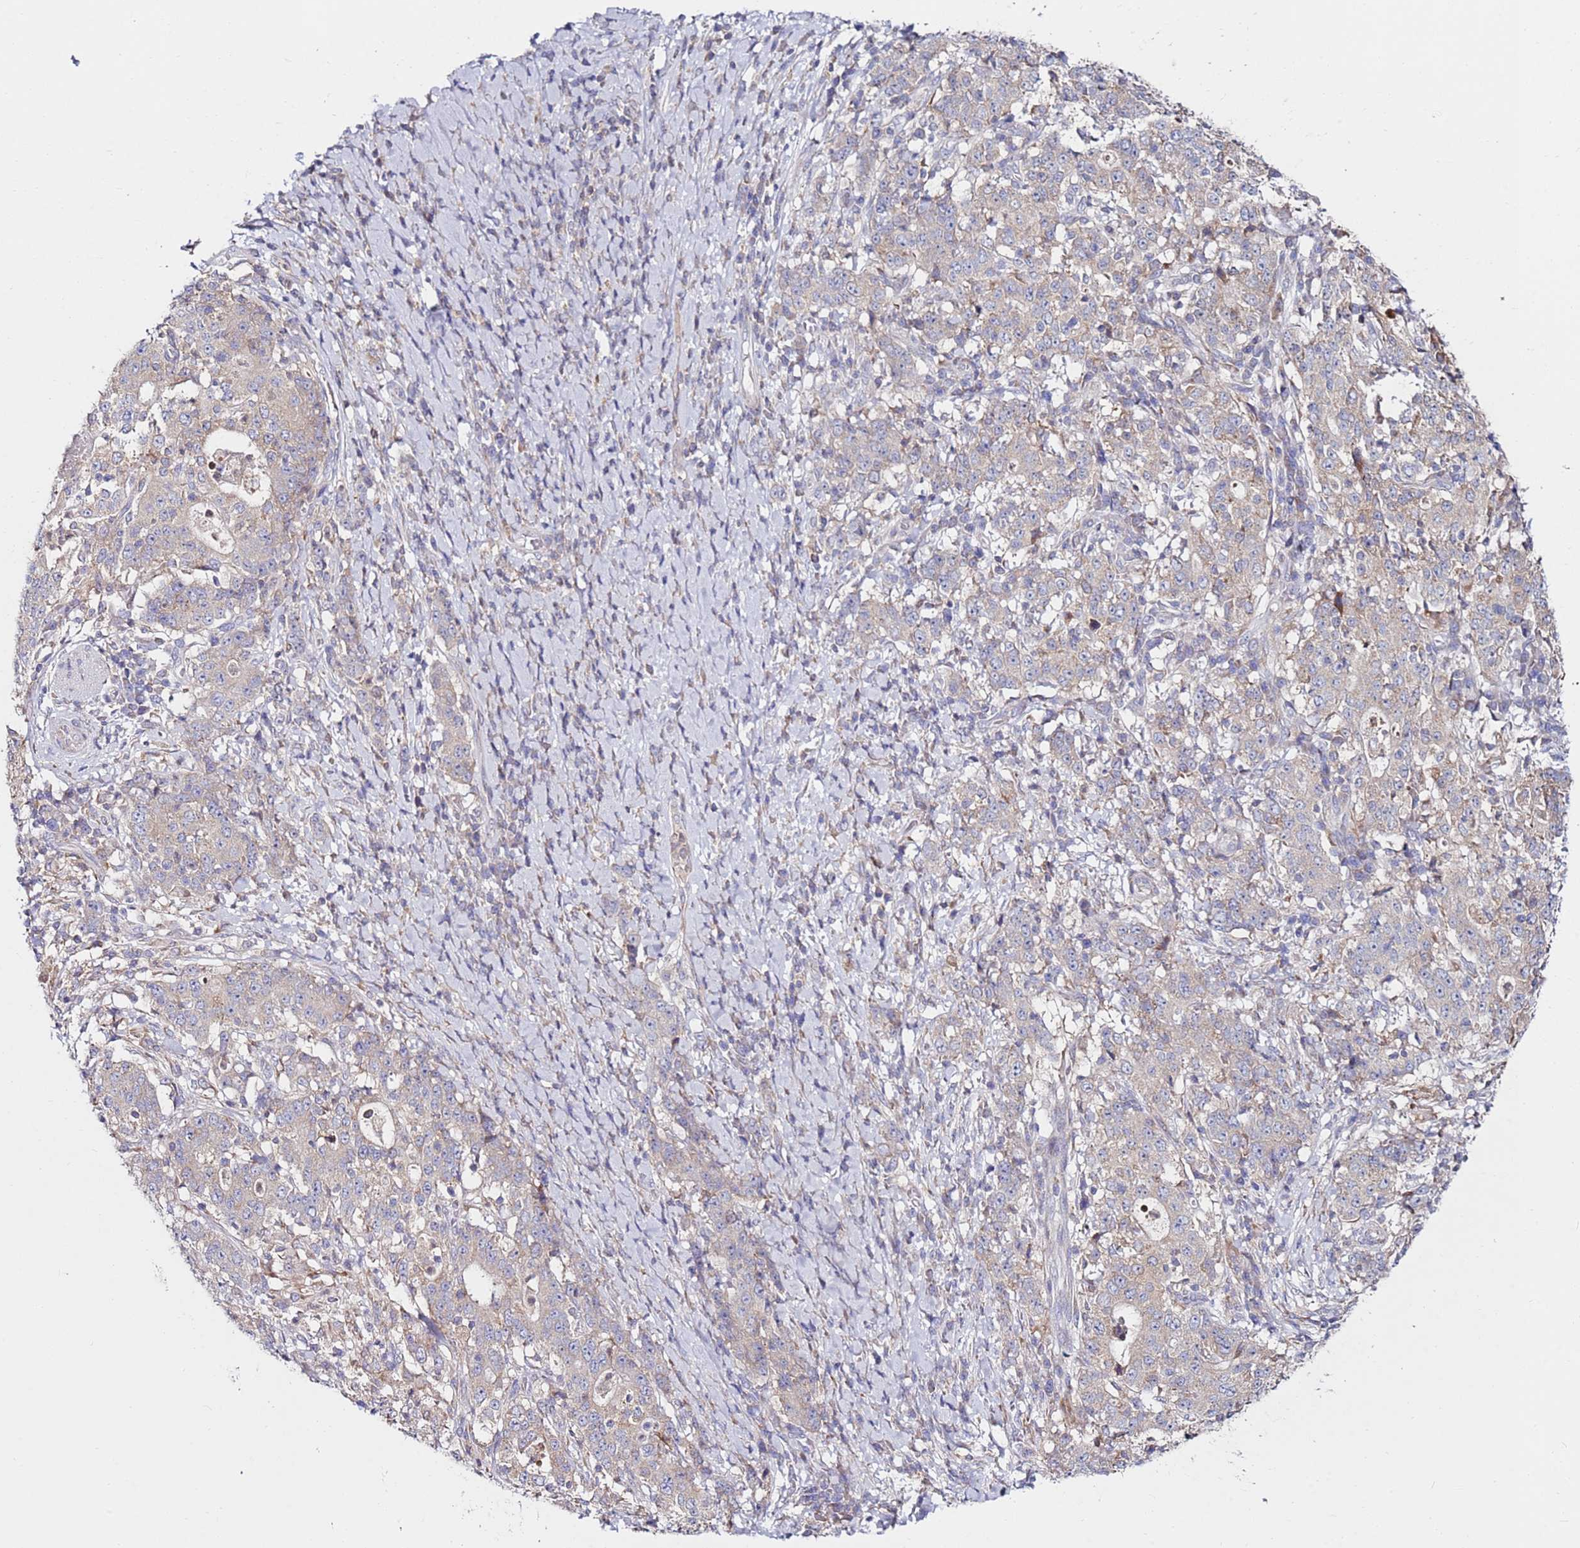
{"staining": {"intensity": "weak", "quantity": "<25%", "location": "cytoplasmic/membranous"}, "tissue": "stomach cancer", "cell_type": "Tumor cells", "image_type": "cancer", "snomed": [{"axis": "morphology", "description": "Normal tissue, NOS"}, {"axis": "morphology", "description": "Adenocarcinoma, NOS"}, {"axis": "topography", "description": "Stomach, upper"}, {"axis": "topography", "description": "Stomach"}], "caption": "Adenocarcinoma (stomach) stained for a protein using IHC reveals no expression tumor cells.", "gene": "CNOT9", "patient": {"sex": "male", "age": 59}}